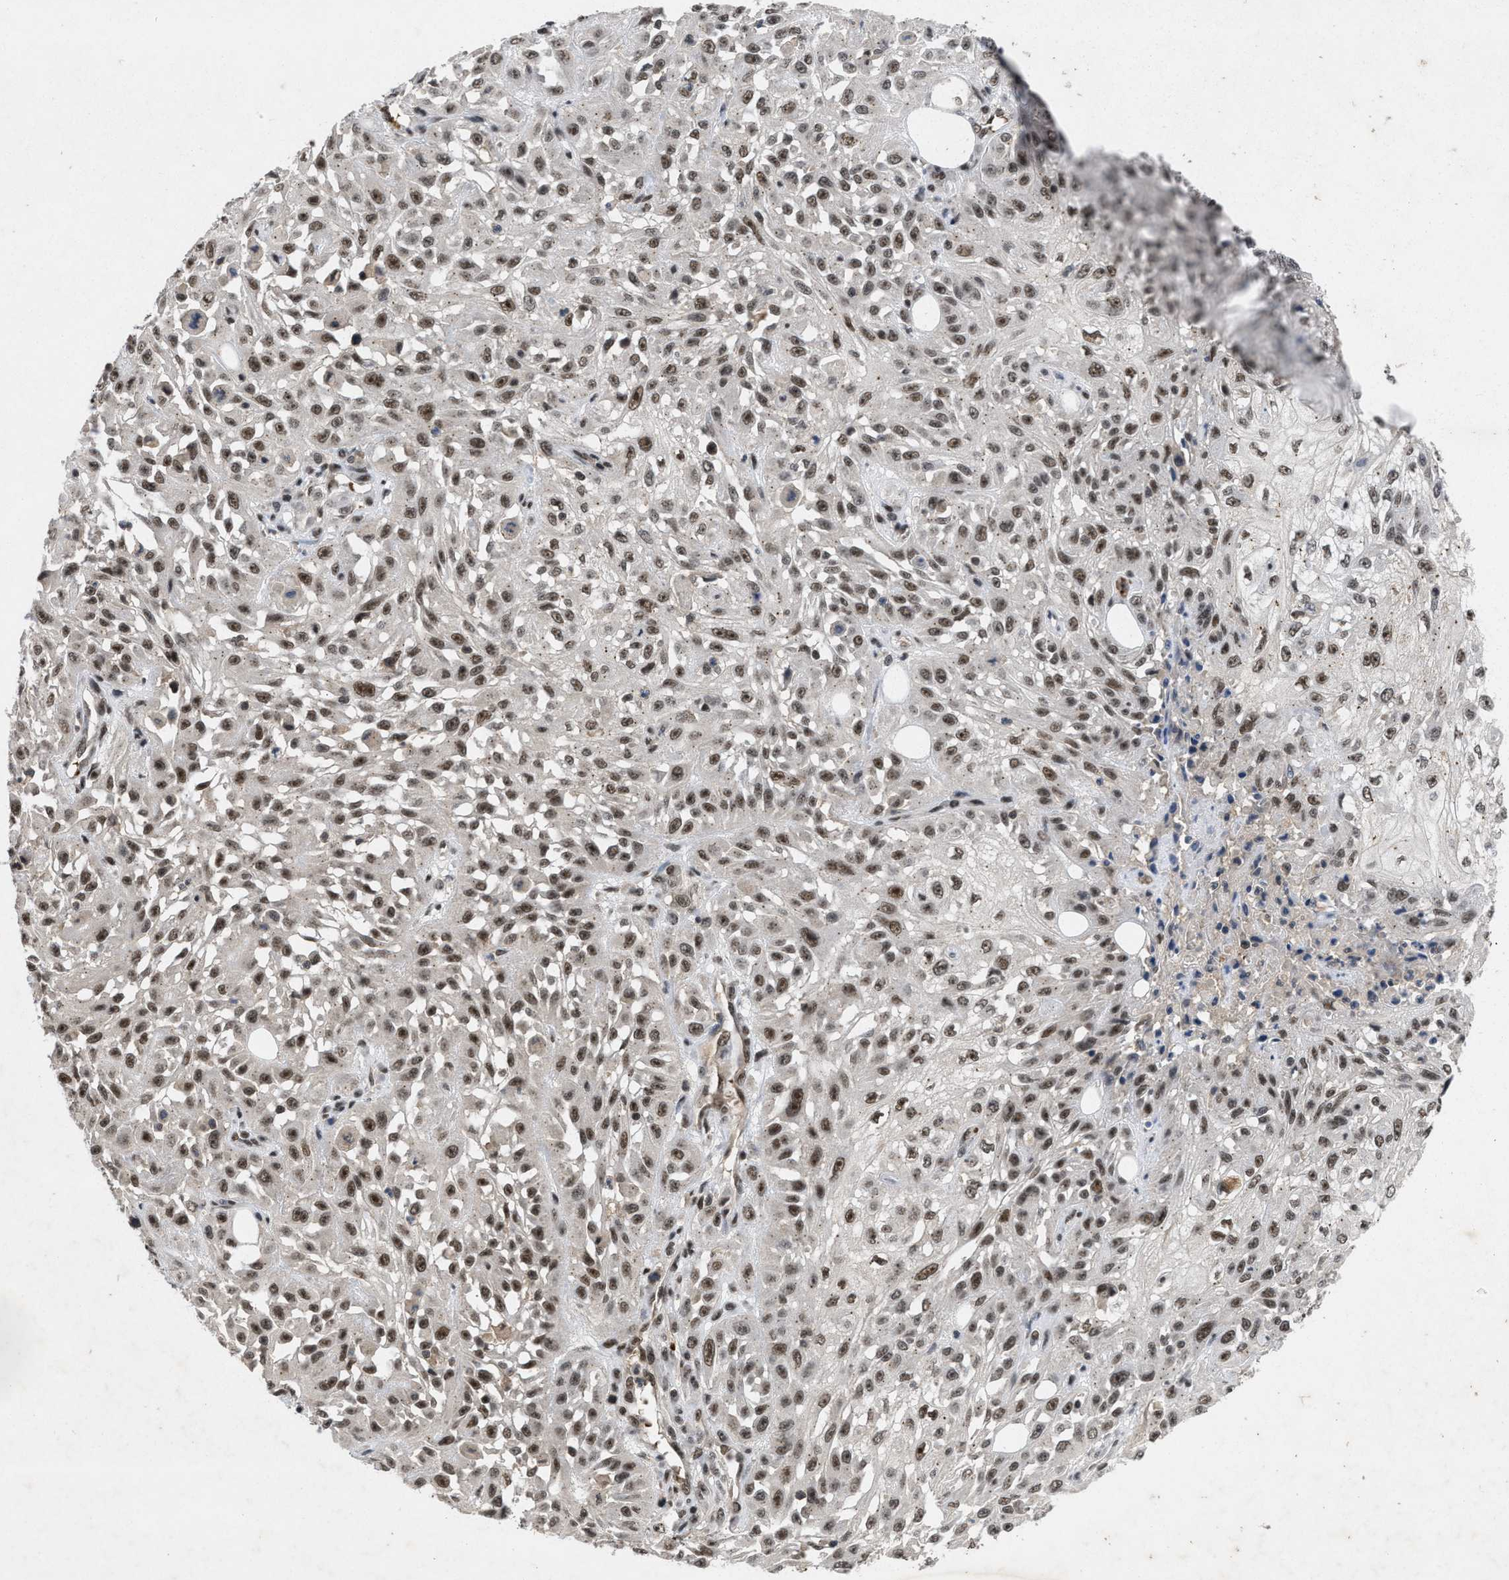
{"staining": {"intensity": "weak", "quantity": ">75%", "location": "nuclear"}, "tissue": "skin cancer", "cell_type": "Tumor cells", "image_type": "cancer", "snomed": [{"axis": "morphology", "description": "Squamous cell carcinoma, NOS"}, {"axis": "morphology", "description": "Squamous cell carcinoma, metastatic, NOS"}, {"axis": "topography", "description": "Skin"}, {"axis": "topography", "description": "Lymph node"}], "caption": "Protein analysis of skin cancer (metastatic squamous cell carcinoma) tissue displays weak nuclear staining in about >75% of tumor cells. The staining is performed using DAB brown chromogen to label protein expression. The nuclei are counter-stained blue using hematoxylin.", "gene": "ZNF346", "patient": {"sex": "male", "age": 75}}